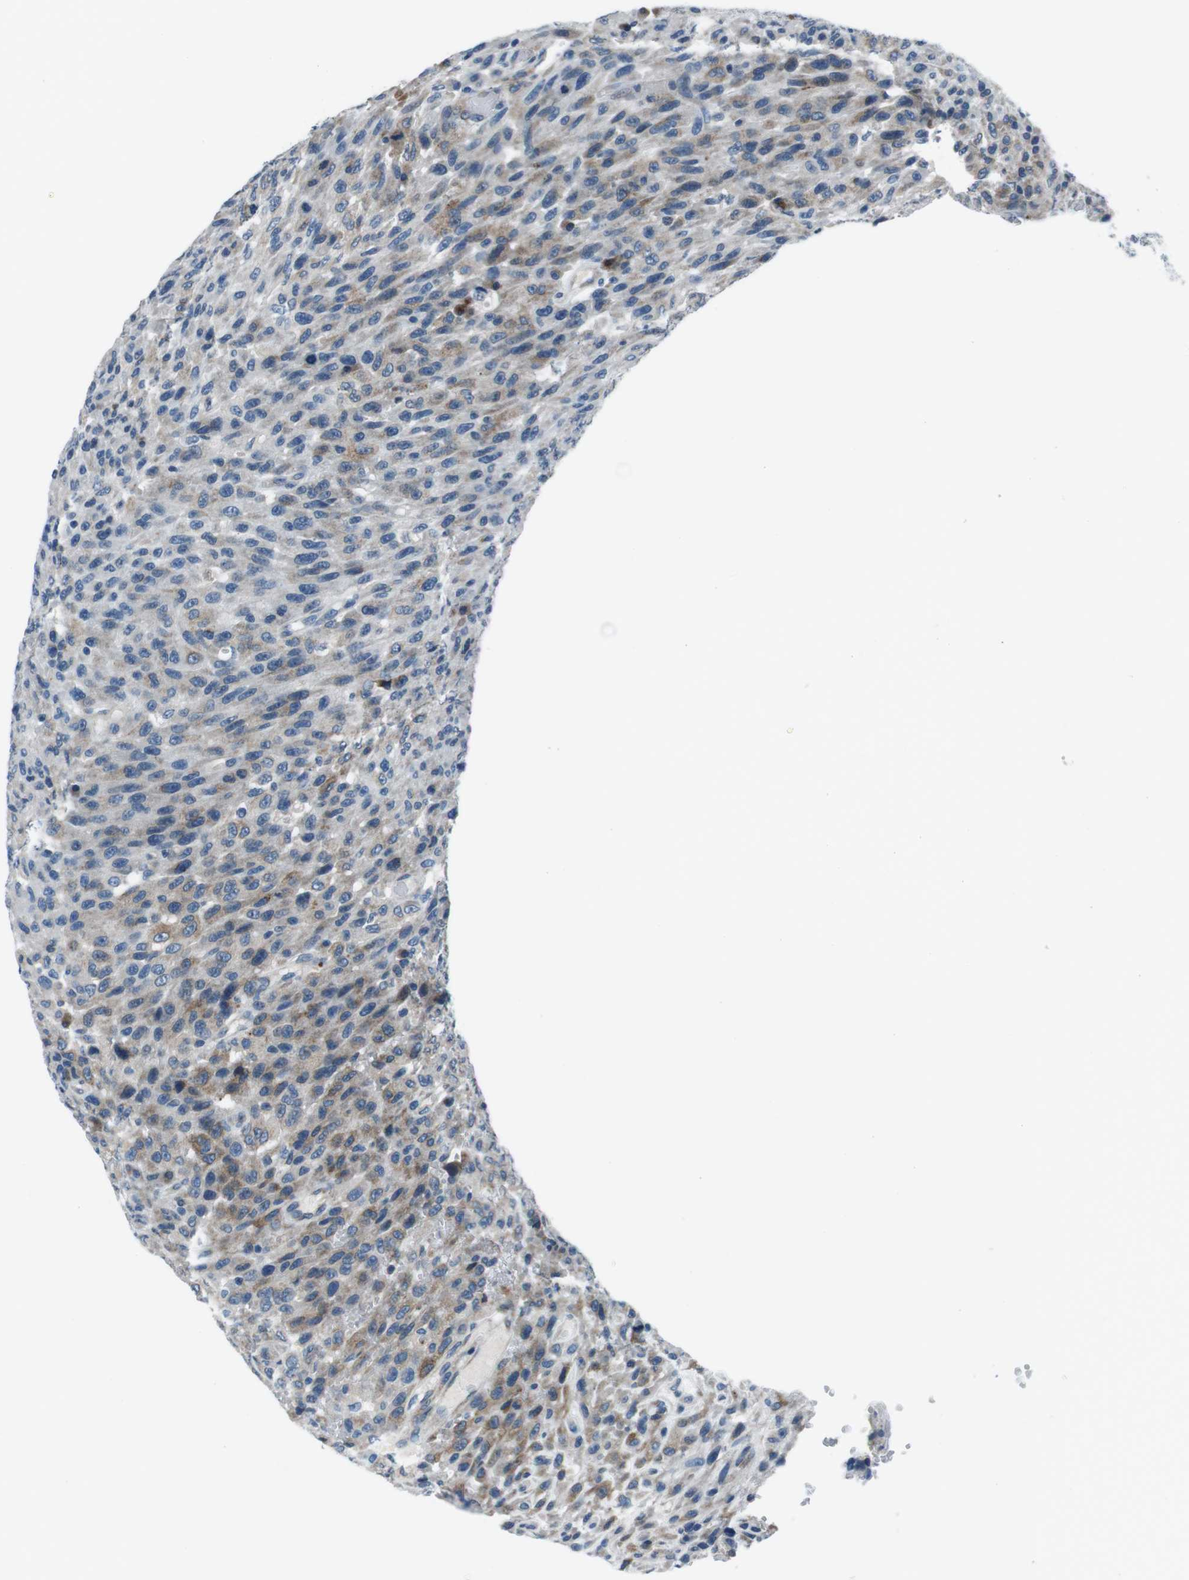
{"staining": {"intensity": "moderate", "quantity": ">75%", "location": "cytoplasmic/membranous"}, "tissue": "urothelial cancer", "cell_type": "Tumor cells", "image_type": "cancer", "snomed": [{"axis": "morphology", "description": "Urothelial carcinoma, High grade"}, {"axis": "topography", "description": "Urinary bladder"}], "caption": "IHC (DAB (3,3'-diaminobenzidine)) staining of human urothelial cancer shows moderate cytoplasmic/membranous protein expression in about >75% of tumor cells.", "gene": "NUCB2", "patient": {"sex": "male", "age": 66}}